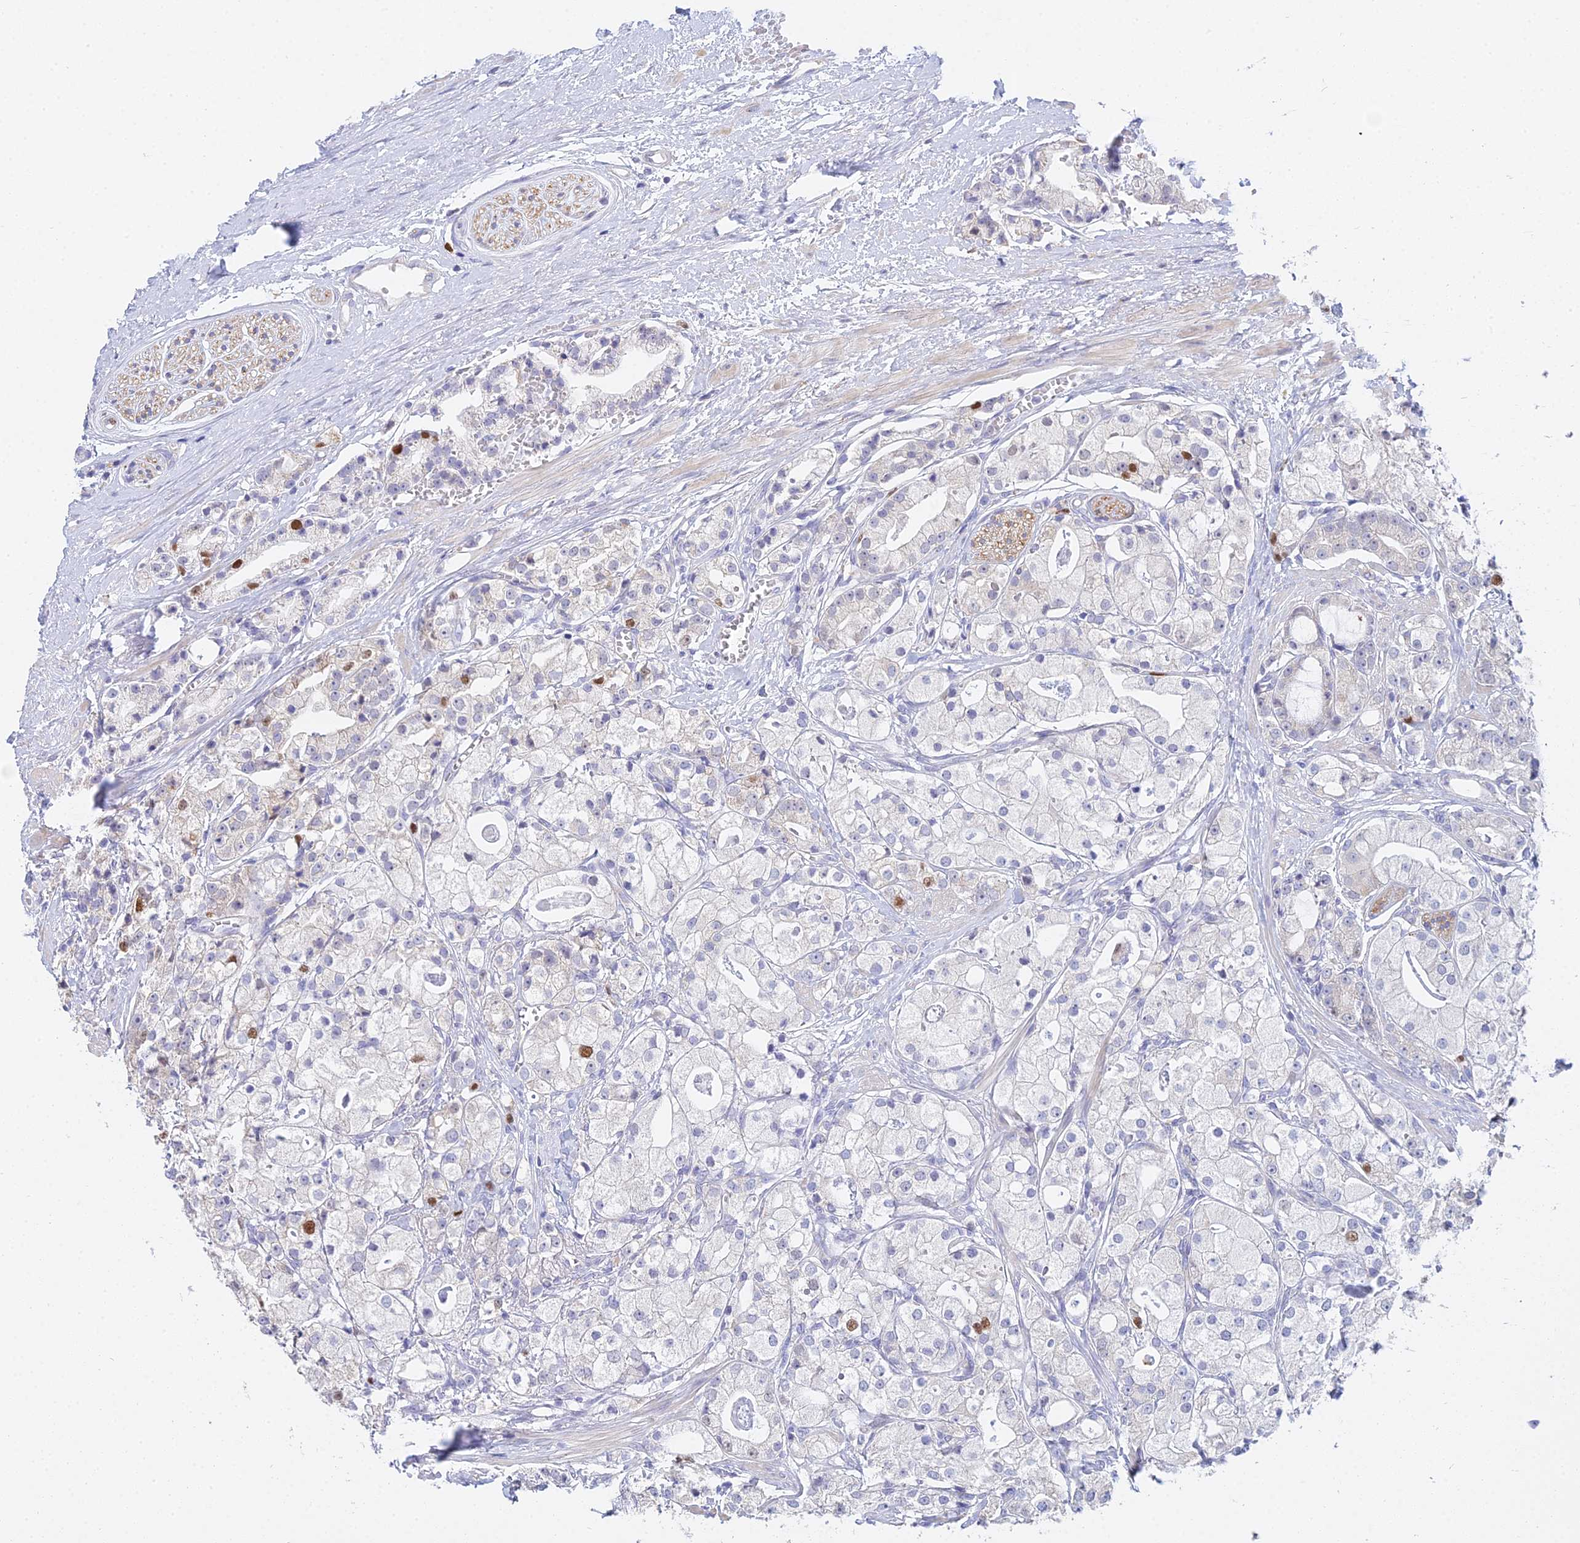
{"staining": {"intensity": "strong", "quantity": "<25%", "location": "nuclear"}, "tissue": "prostate cancer", "cell_type": "Tumor cells", "image_type": "cancer", "snomed": [{"axis": "morphology", "description": "Adenocarcinoma, High grade"}, {"axis": "topography", "description": "Prostate"}], "caption": "IHC micrograph of neoplastic tissue: human prostate cancer (high-grade adenocarcinoma) stained using immunohistochemistry (IHC) exhibits medium levels of strong protein expression localized specifically in the nuclear of tumor cells, appearing as a nuclear brown color.", "gene": "MCM2", "patient": {"sex": "male", "age": 71}}